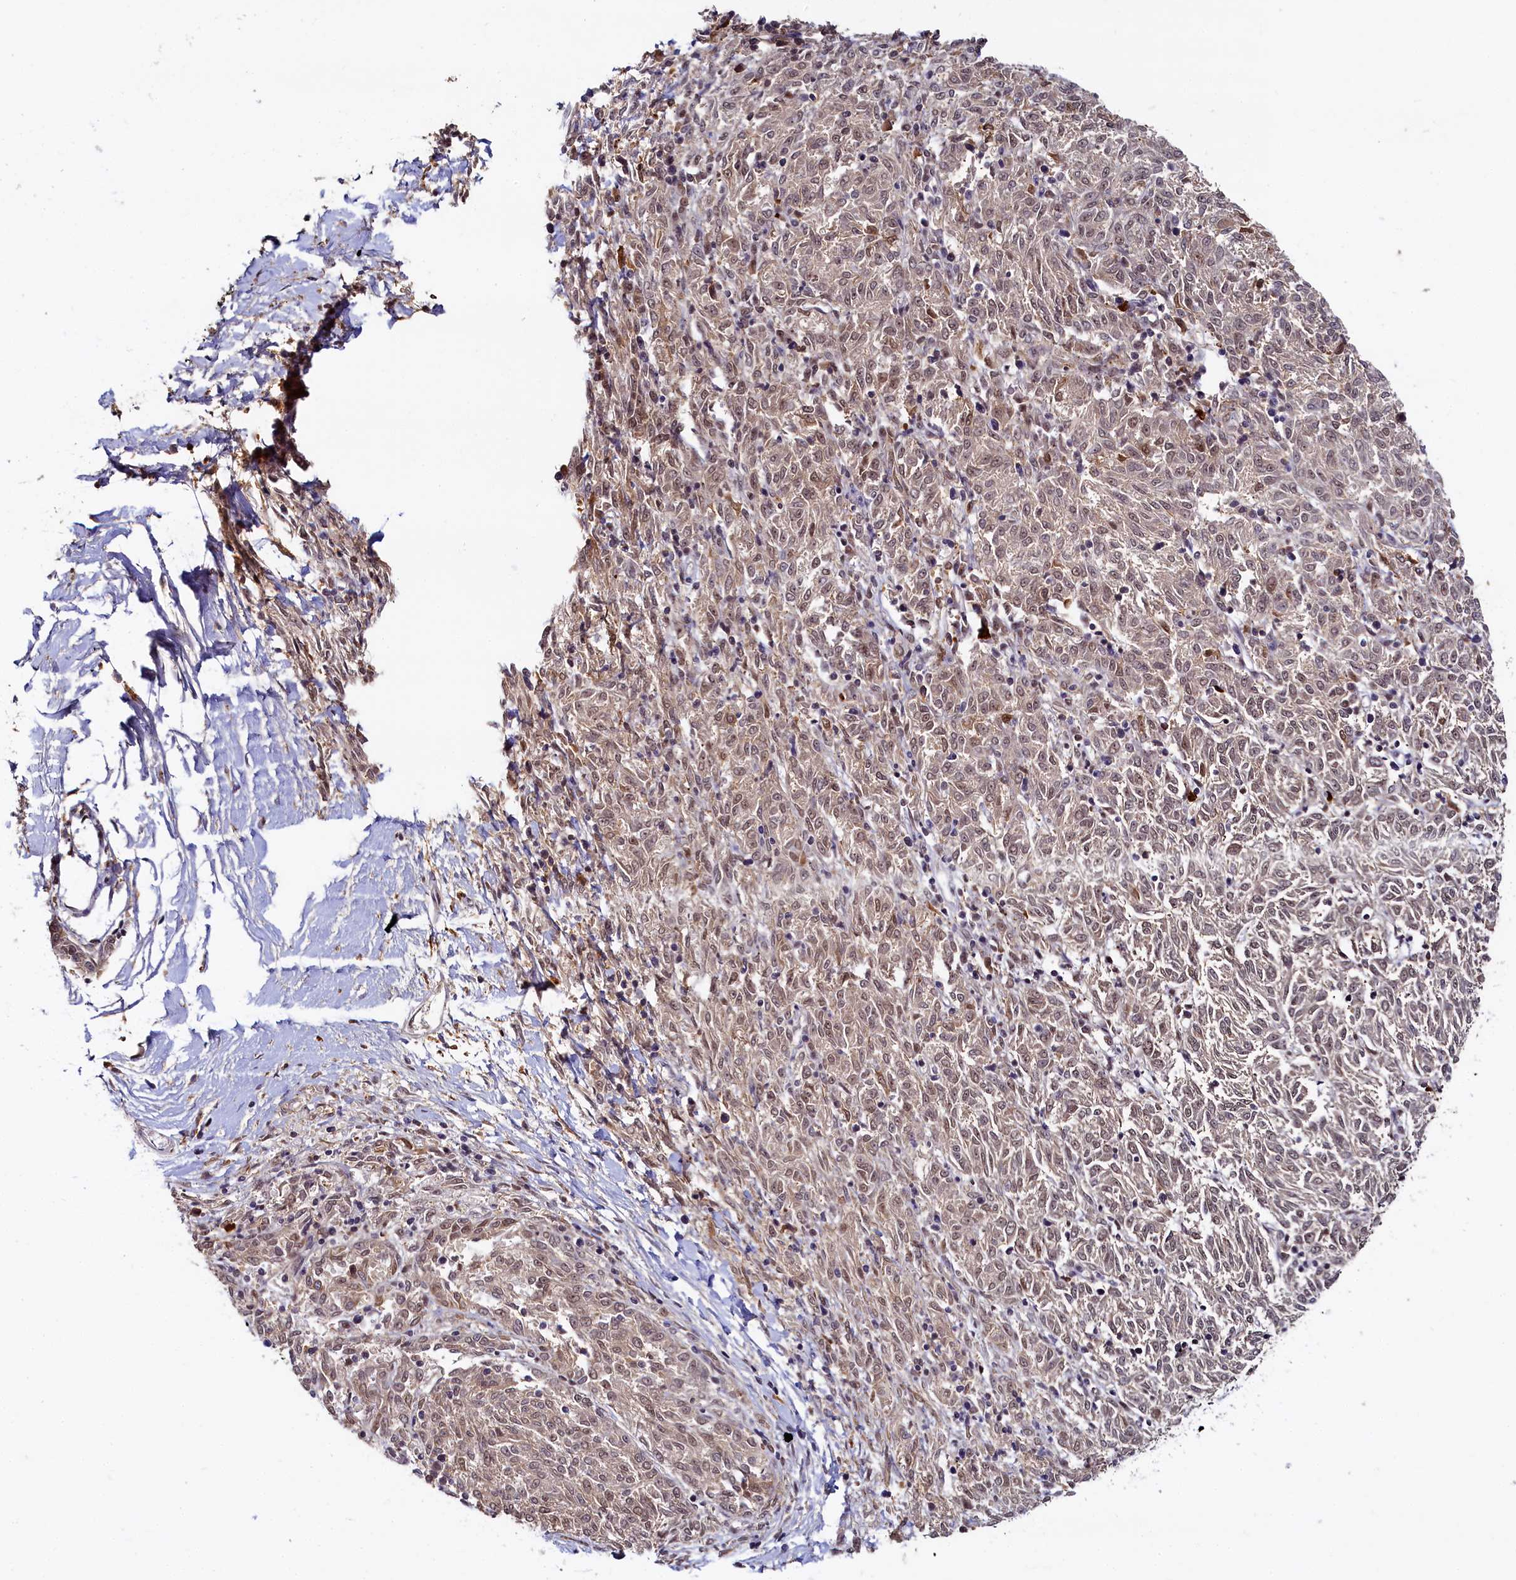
{"staining": {"intensity": "moderate", "quantity": ">75%", "location": "cytoplasmic/membranous,nuclear"}, "tissue": "melanoma", "cell_type": "Tumor cells", "image_type": "cancer", "snomed": [{"axis": "morphology", "description": "Malignant melanoma, NOS"}, {"axis": "topography", "description": "Skin"}], "caption": "Immunohistochemical staining of human malignant melanoma displays moderate cytoplasmic/membranous and nuclear protein expression in approximately >75% of tumor cells.", "gene": "INTS14", "patient": {"sex": "female", "age": 72}}